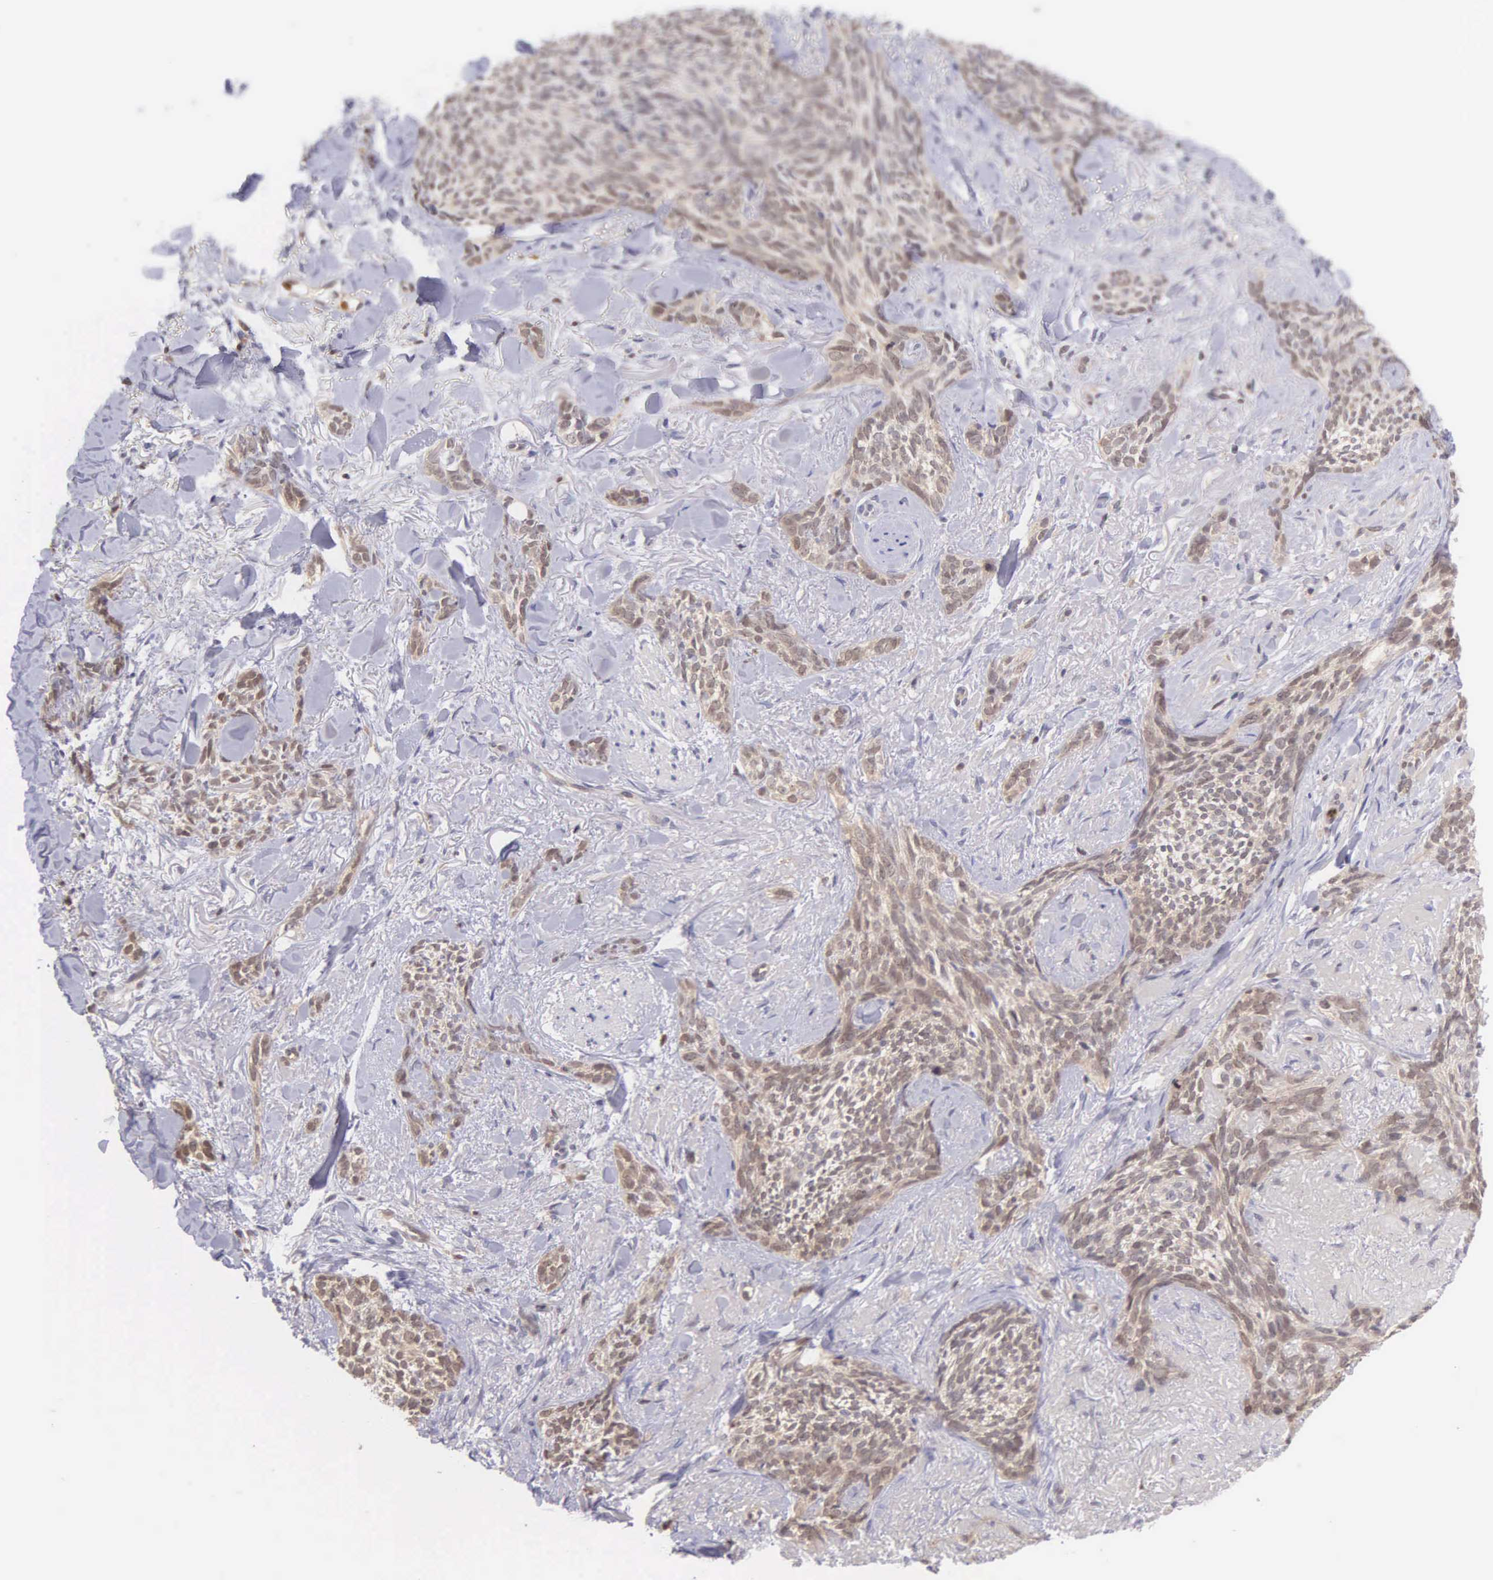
{"staining": {"intensity": "moderate", "quantity": "25%-75%", "location": "cytoplasmic/membranous"}, "tissue": "skin cancer", "cell_type": "Tumor cells", "image_type": "cancer", "snomed": [{"axis": "morphology", "description": "Basal cell carcinoma"}, {"axis": "topography", "description": "Skin"}], "caption": "Moderate cytoplasmic/membranous staining is appreciated in approximately 25%-75% of tumor cells in basal cell carcinoma (skin). Nuclei are stained in blue.", "gene": "BID", "patient": {"sex": "female", "age": 81}}